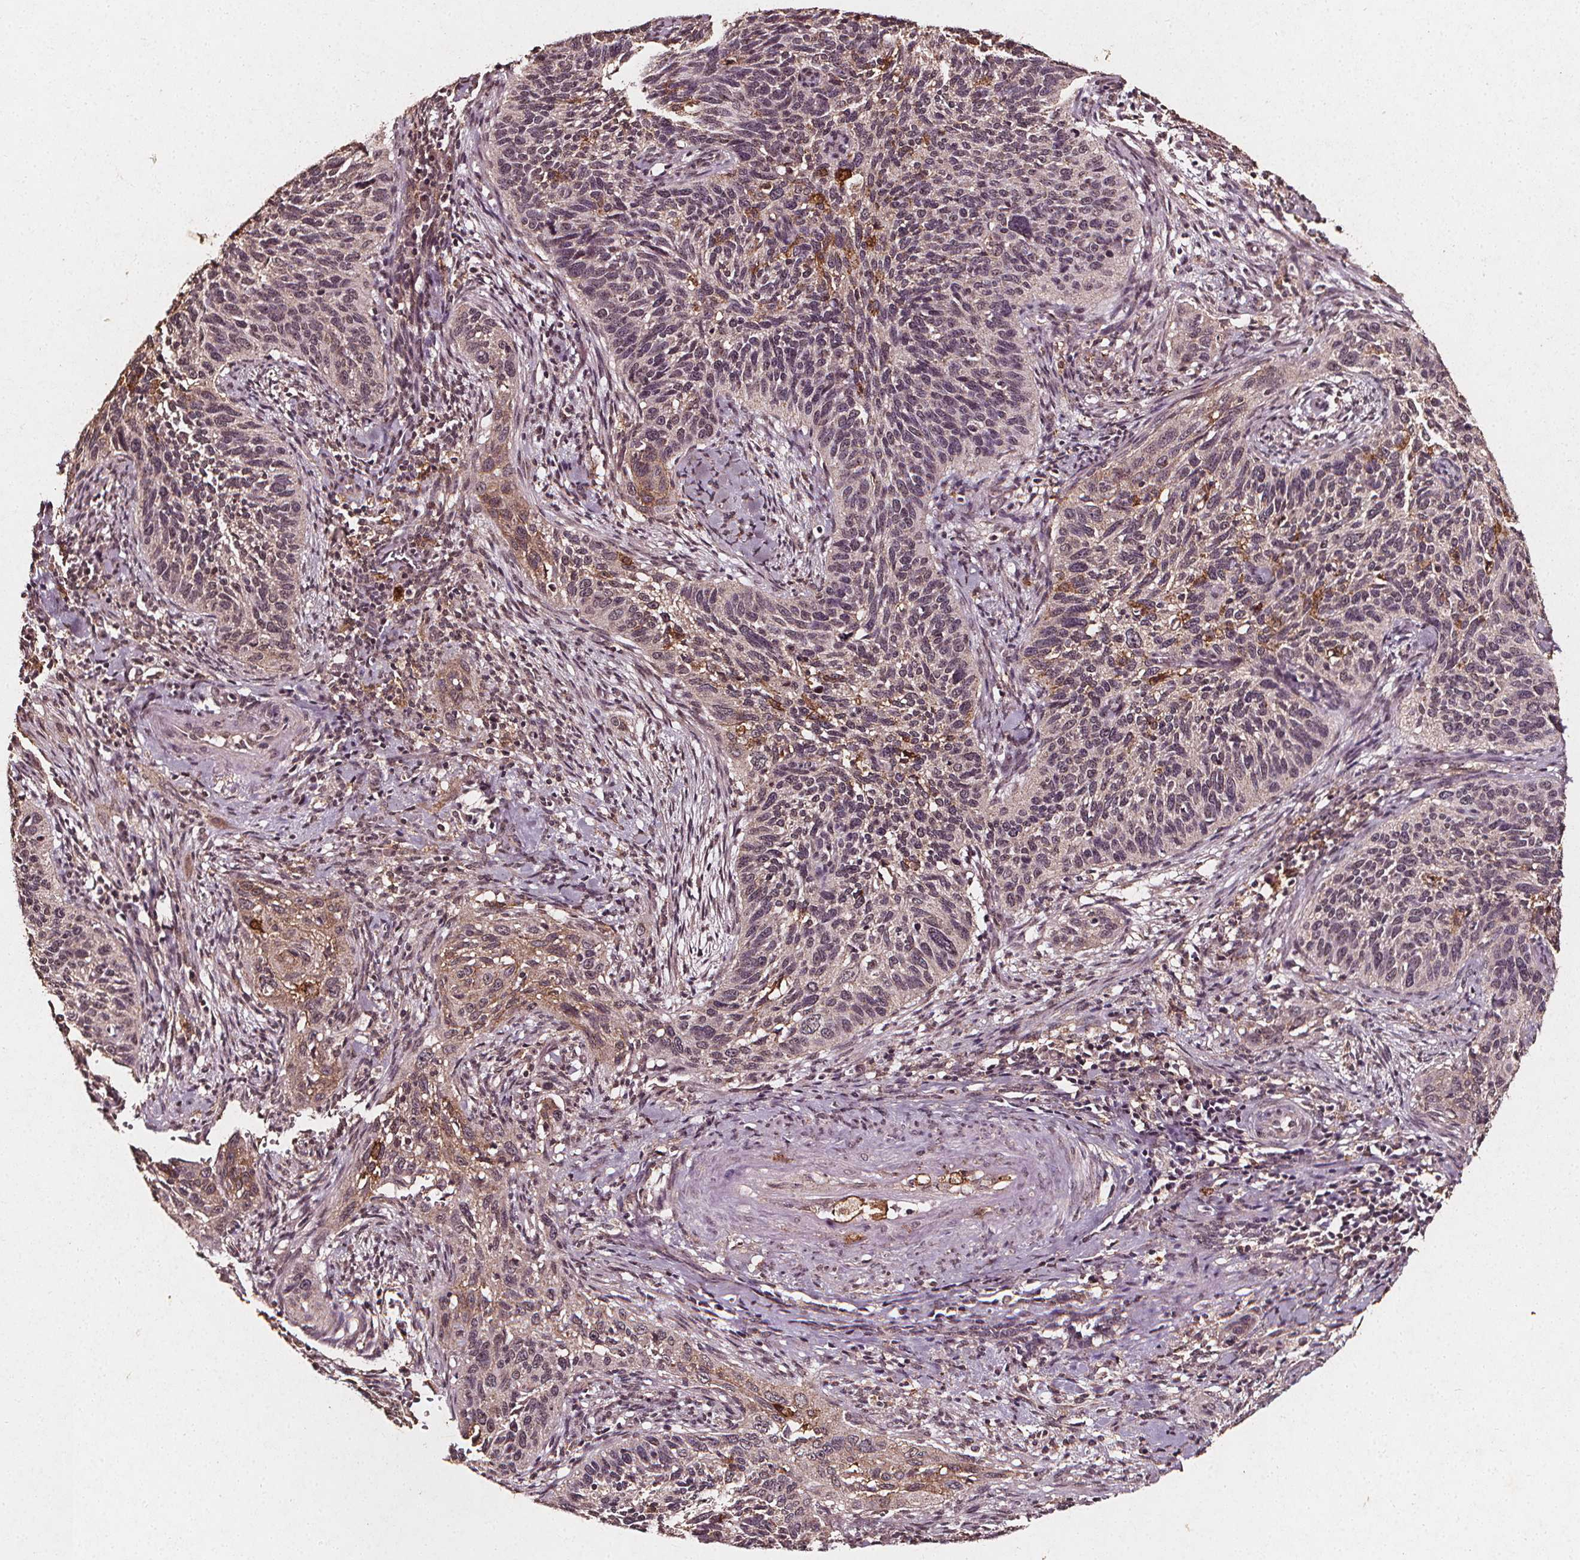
{"staining": {"intensity": "weak", "quantity": "25%-75%", "location": "cytoplasmic/membranous"}, "tissue": "cervical cancer", "cell_type": "Tumor cells", "image_type": "cancer", "snomed": [{"axis": "morphology", "description": "Squamous cell carcinoma, NOS"}, {"axis": "topography", "description": "Cervix"}], "caption": "A photomicrograph of human cervical squamous cell carcinoma stained for a protein reveals weak cytoplasmic/membranous brown staining in tumor cells.", "gene": "ABCA1", "patient": {"sex": "female", "age": 51}}